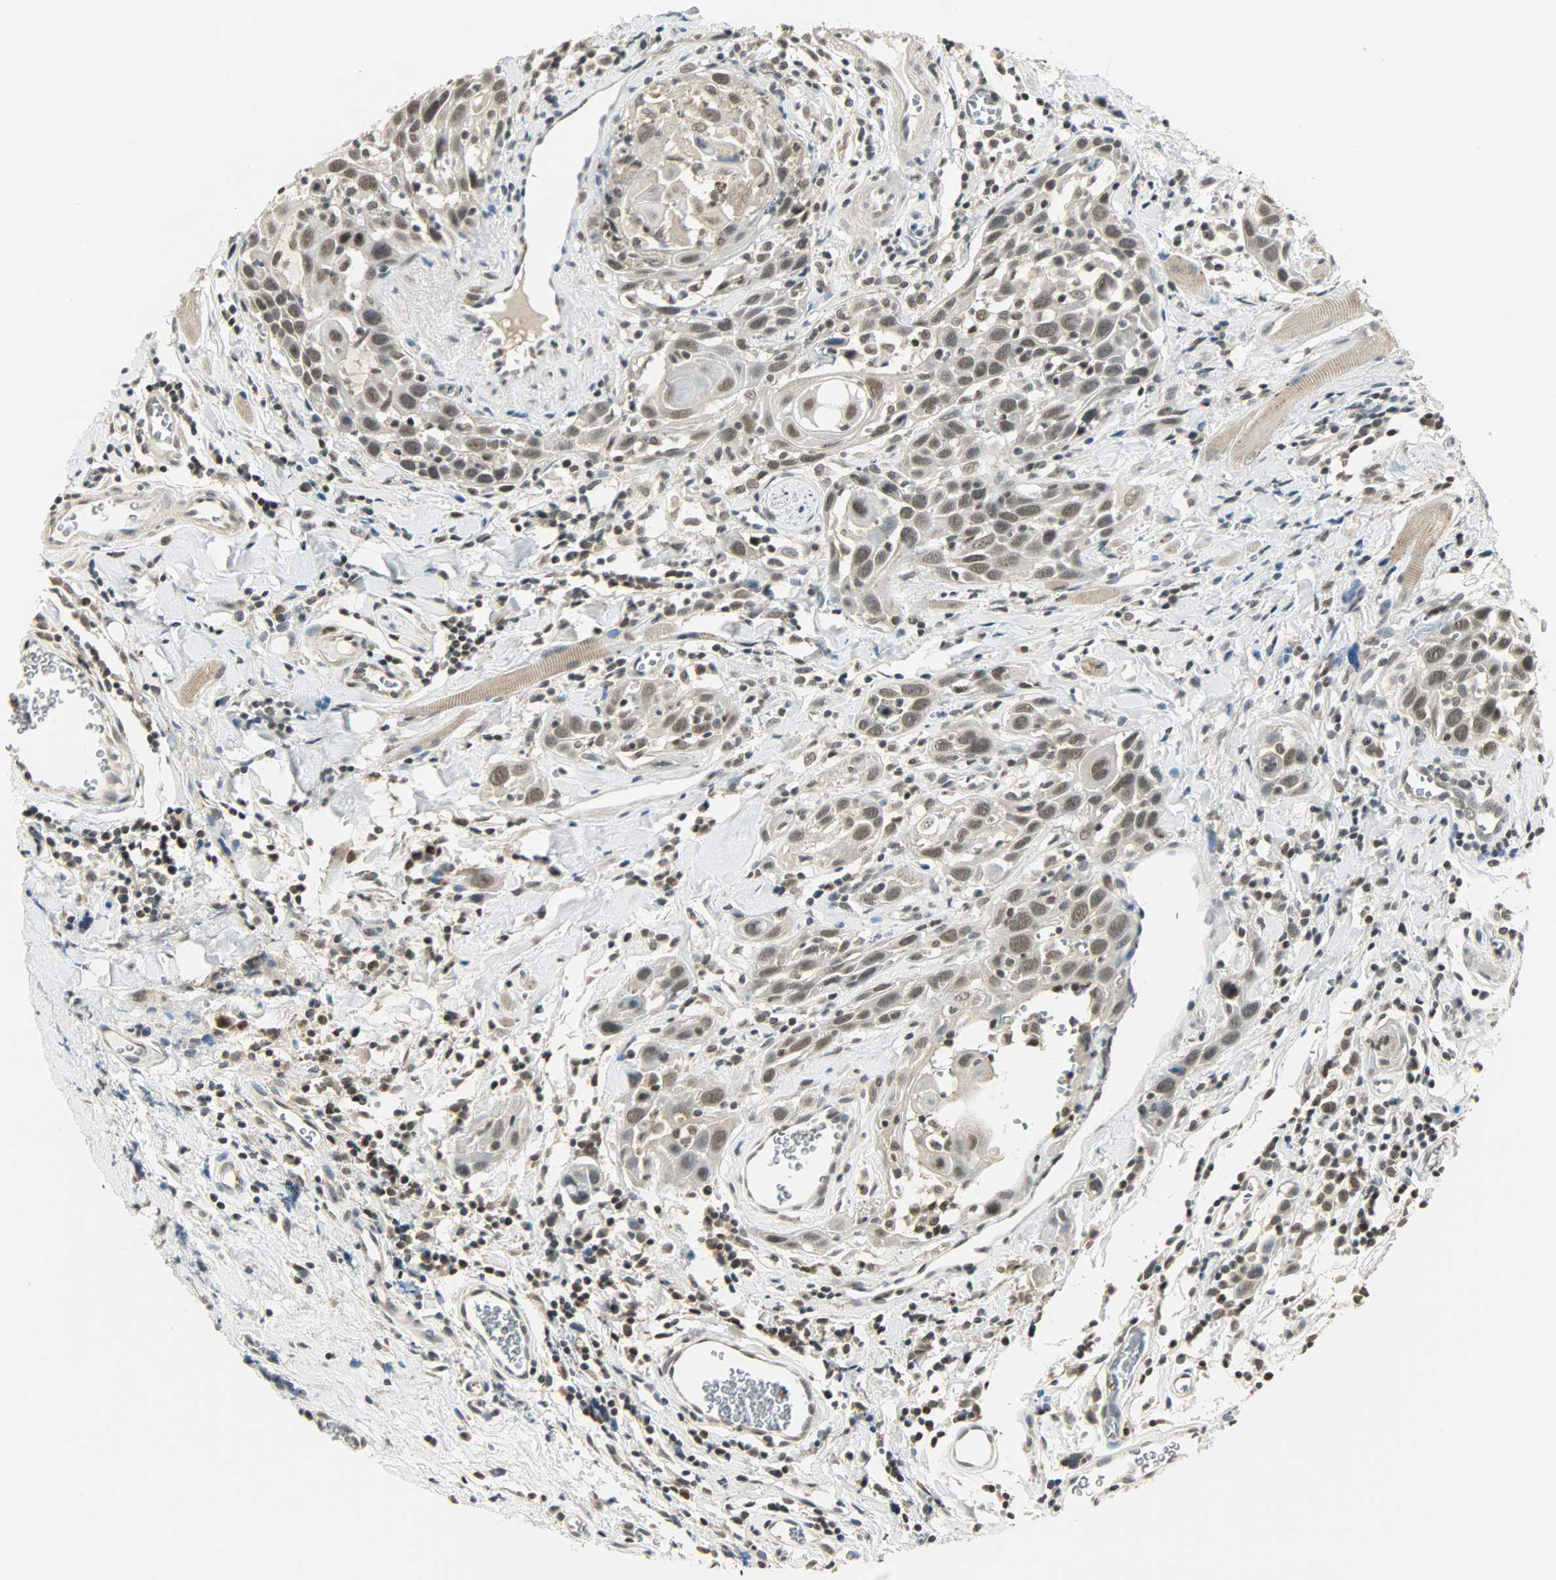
{"staining": {"intensity": "moderate", "quantity": "25%-75%", "location": "nuclear"}, "tissue": "head and neck cancer", "cell_type": "Tumor cells", "image_type": "cancer", "snomed": [{"axis": "morphology", "description": "Squamous cell carcinoma, NOS"}, {"axis": "topography", "description": "Oral tissue"}, {"axis": "topography", "description": "Head-Neck"}], "caption": "Squamous cell carcinoma (head and neck) tissue demonstrates moderate nuclear positivity in about 25%-75% of tumor cells, visualized by immunohistochemistry.", "gene": "SMARCA5", "patient": {"sex": "female", "age": 50}}